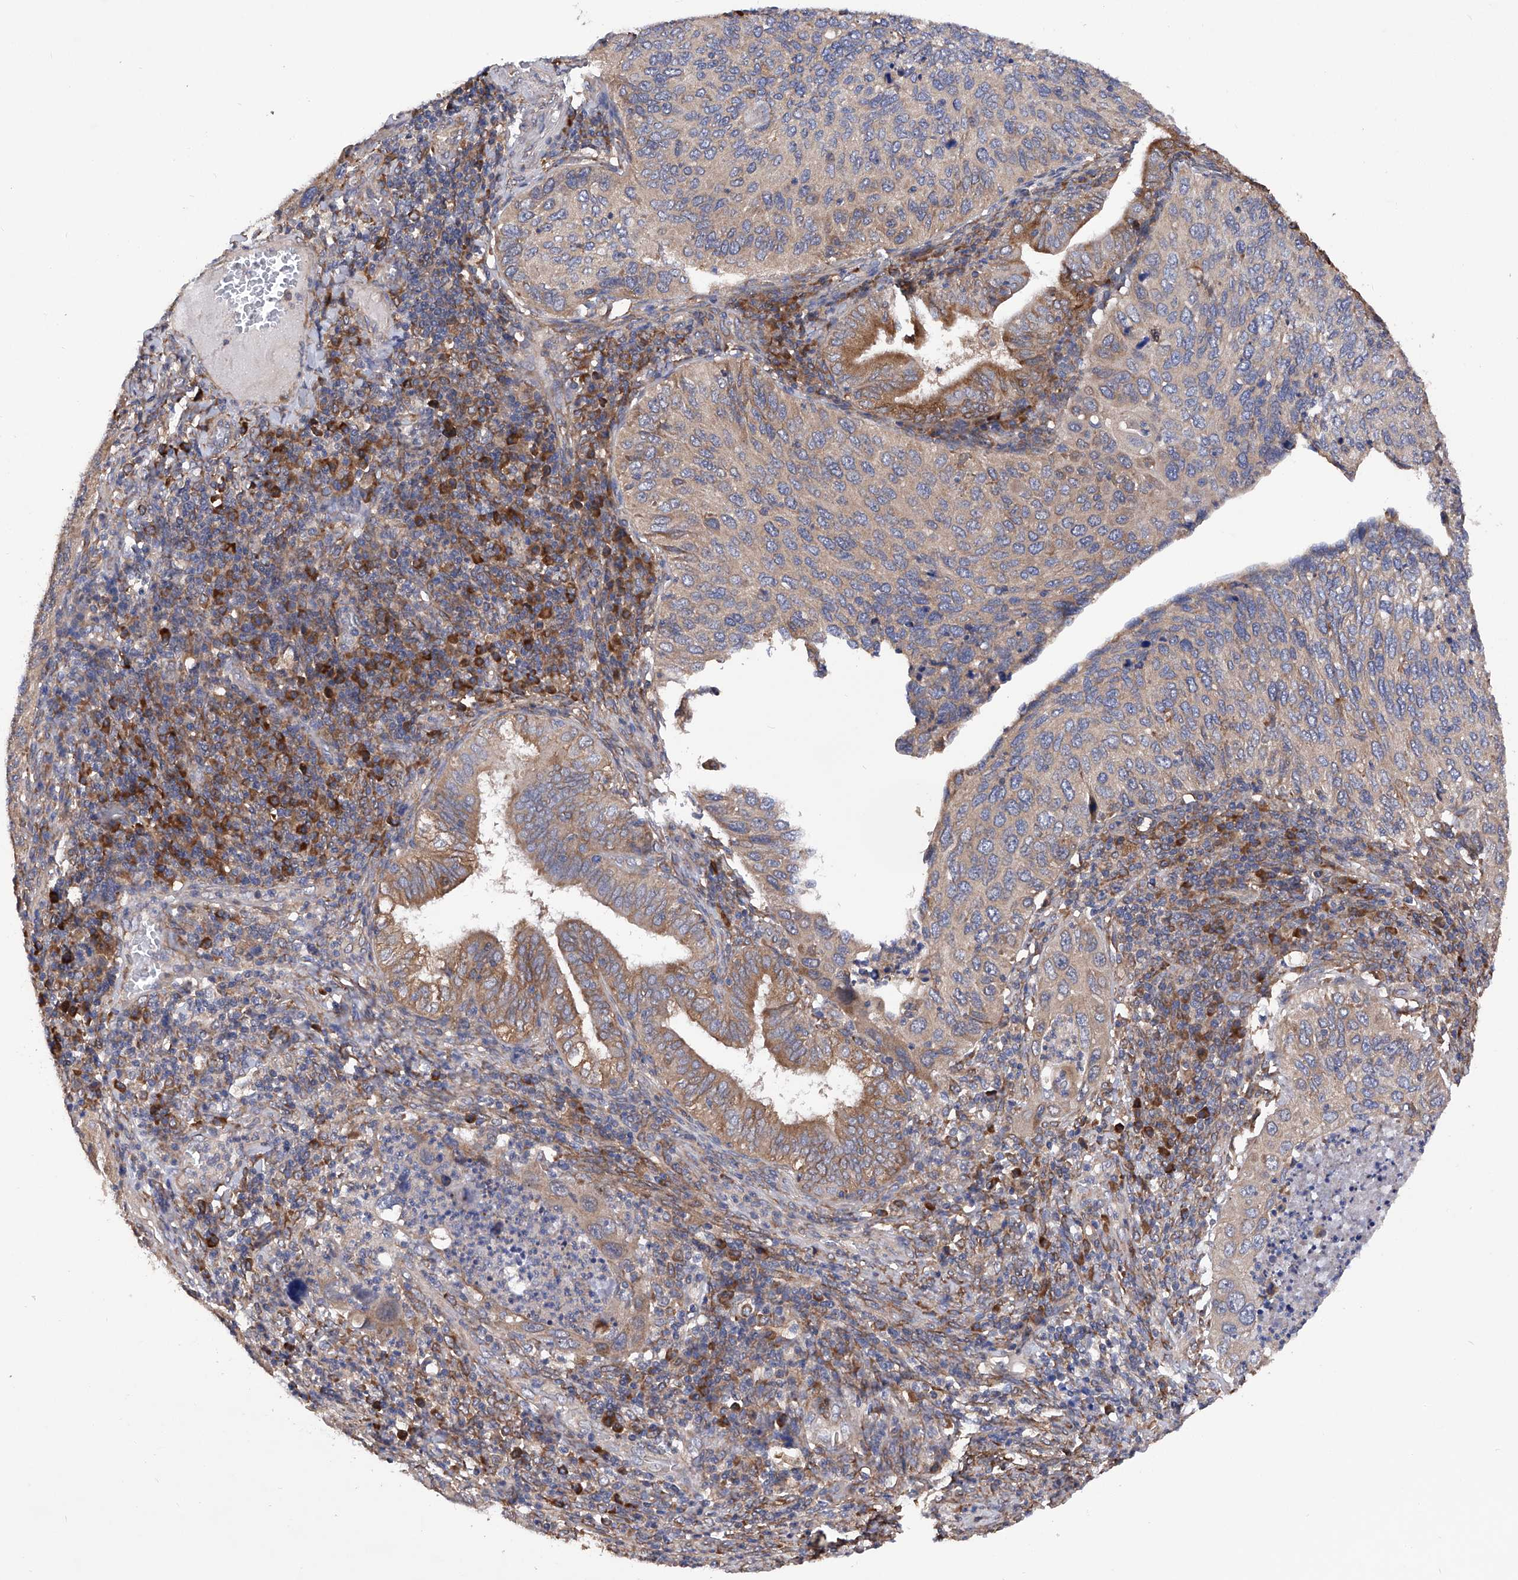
{"staining": {"intensity": "moderate", "quantity": "25%-75%", "location": "cytoplasmic/membranous"}, "tissue": "cervical cancer", "cell_type": "Tumor cells", "image_type": "cancer", "snomed": [{"axis": "morphology", "description": "Squamous cell carcinoma, NOS"}, {"axis": "topography", "description": "Cervix"}], "caption": "A brown stain labels moderate cytoplasmic/membranous expression of a protein in cervical cancer tumor cells. (Brightfield microscopy of DAB IHC at high magnification).", "gene": "INPP5B", "patient": {"sex": "female", "age": 38}}